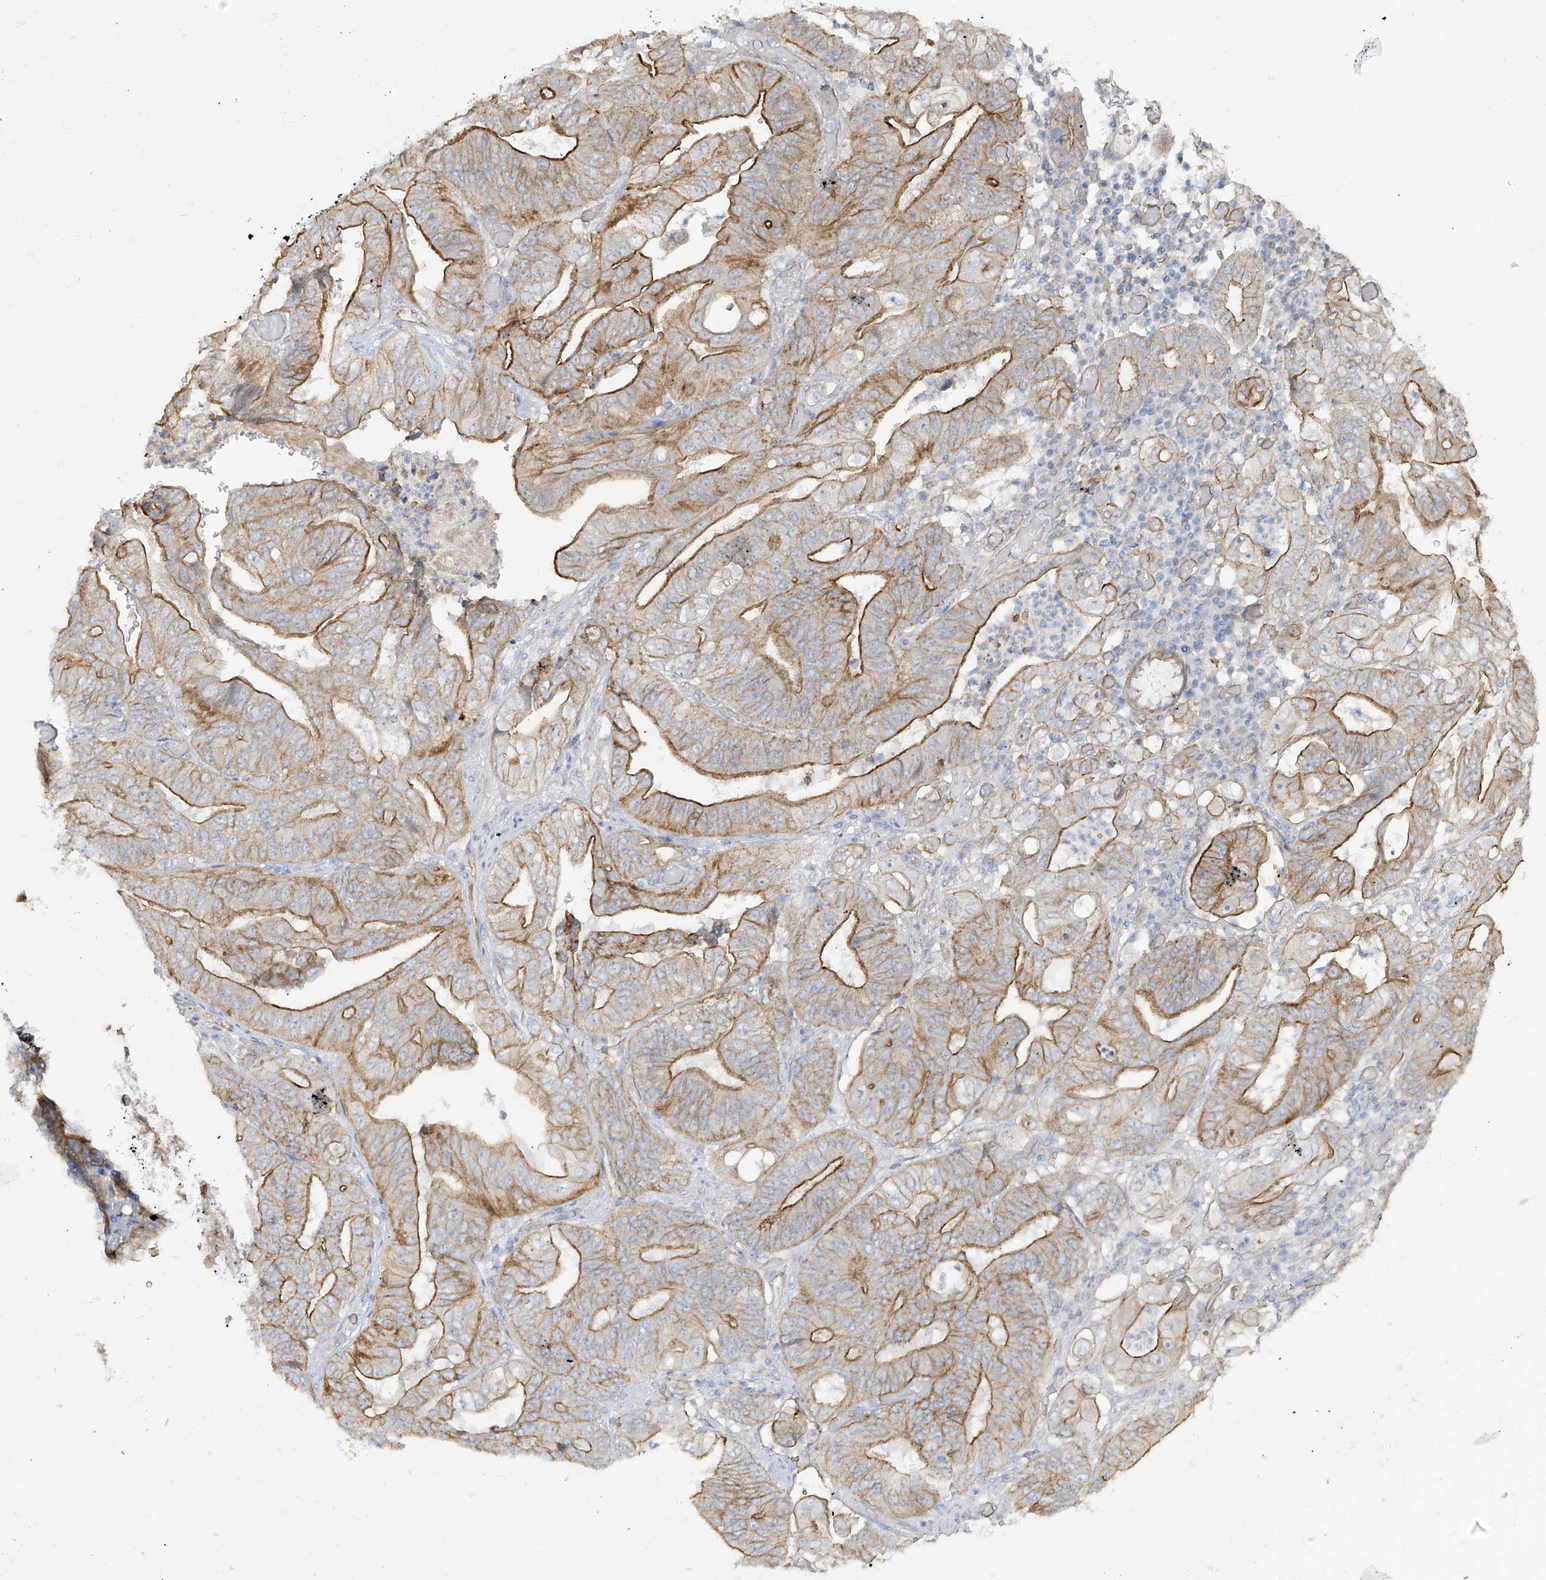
{"staining": {"intensity": "moderate", "quantity": ">75%", "location": "cytoplasmic/membranous"}, "tissue": "stomach cancer", "cell_type": "Tumor cells", "image_type": "cancer", "snomed": [{"axis": "morphology", "description": "Adenocarcinoma, NOS"}, {"axis": "topography", "description": "Stomach"}], "caption": "An image of human stomach adenocarcinoma stained for a protein demonstrates moderate cytoplasmic/membranous brown staining in tumor cells.", "gene": "TUBE1", "patient": {"sex": "female", "age": 73}}